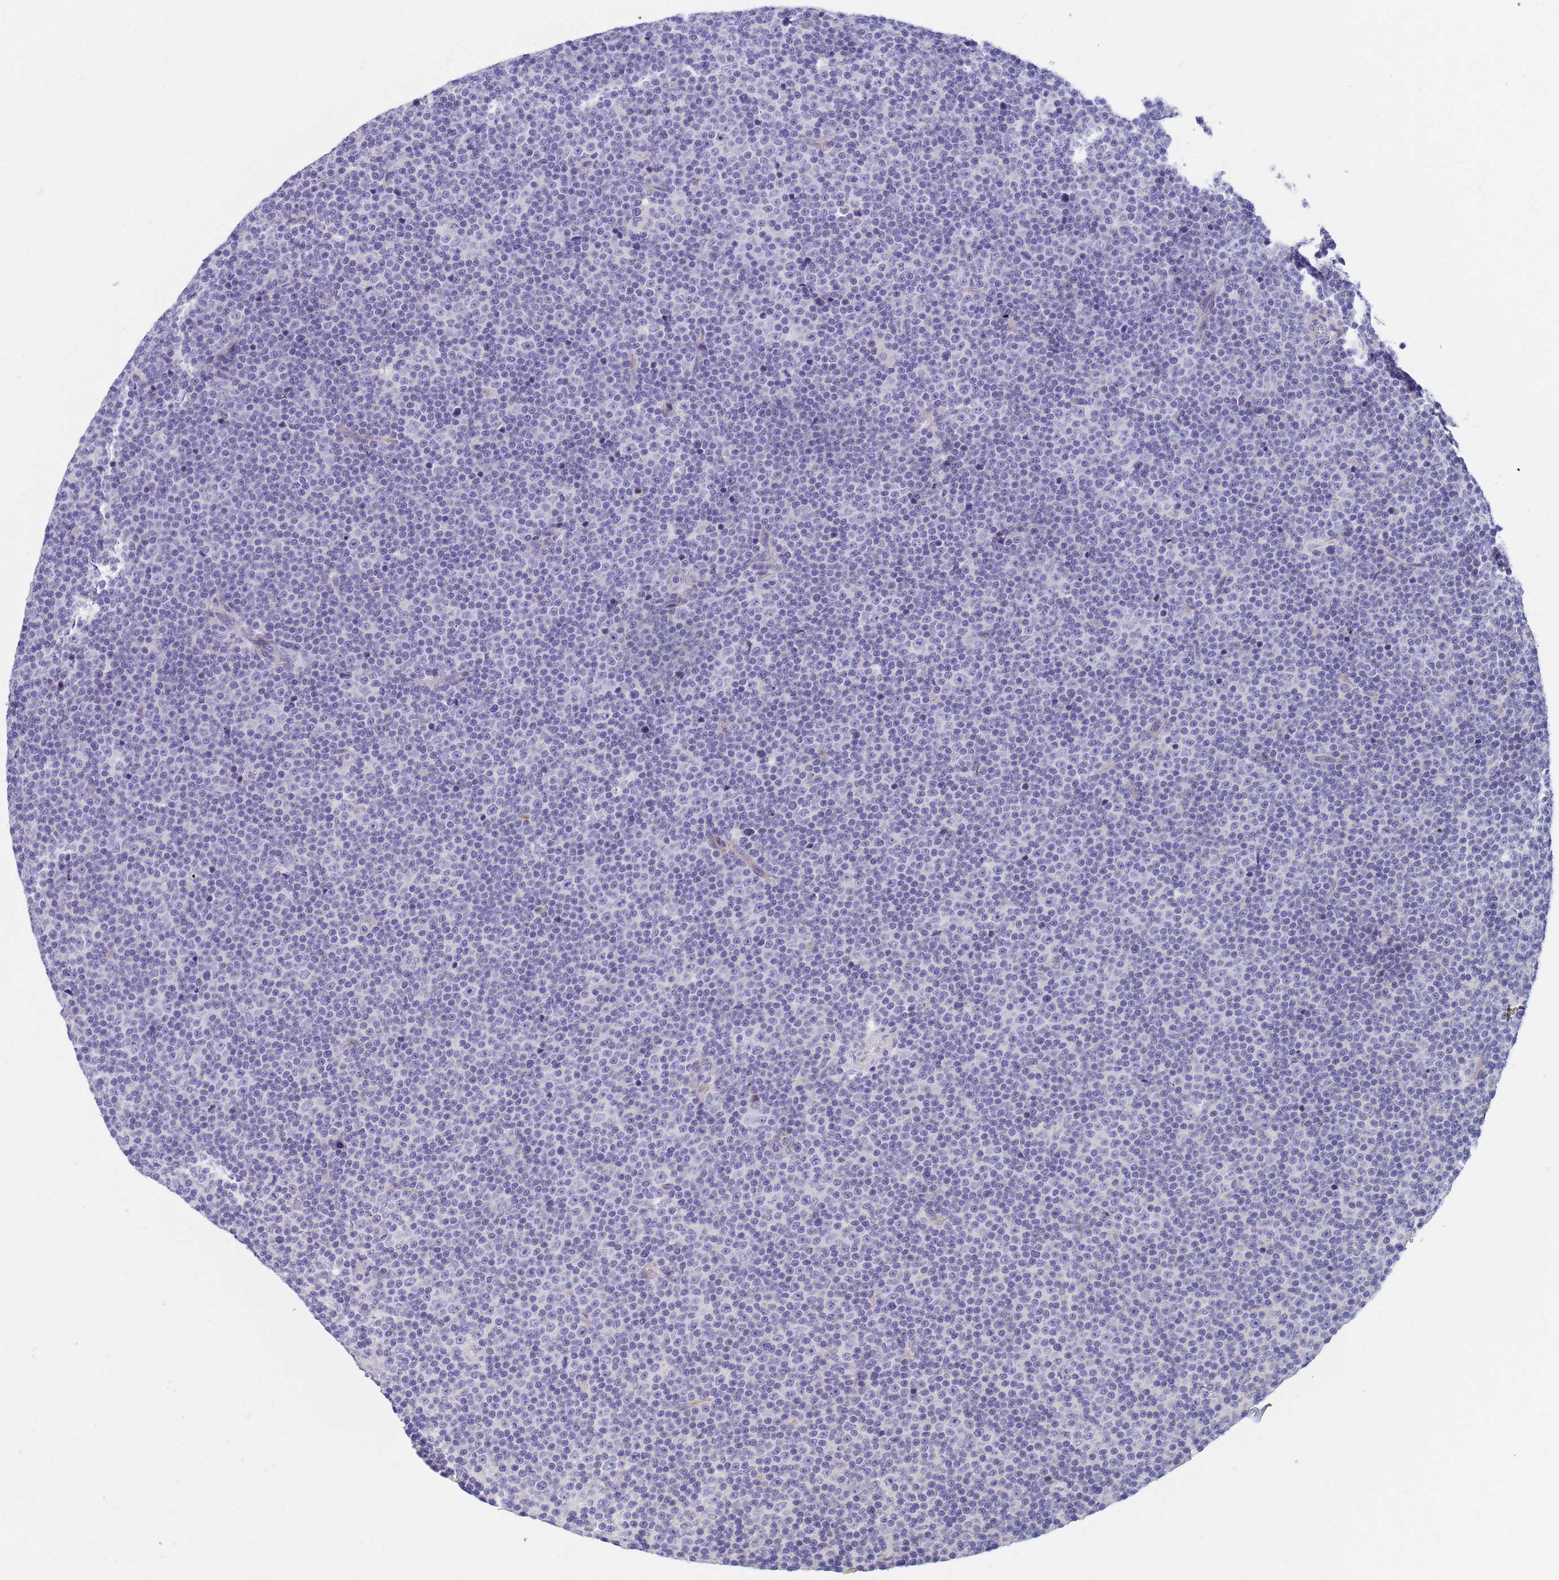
{"staining": {"intensity": "negative", "quantity": "none", "location": "none"}, "tissue": "lymphoma", "cell_type": "Tumor cells", "image_type": "cancer", "snomed": [{"axis": "morphology", "description": "Malignant lymphoma, non-Hodgkin's type, Low grade"}, {"axis": "topography", "description": "Lymph node"}], "caption": "Immunohistochemistry (IHC) of human lymphoma shows no positivity in tumor cells.", "gene": "DPRX", "patient": {"sex": "female", "age": 67}}